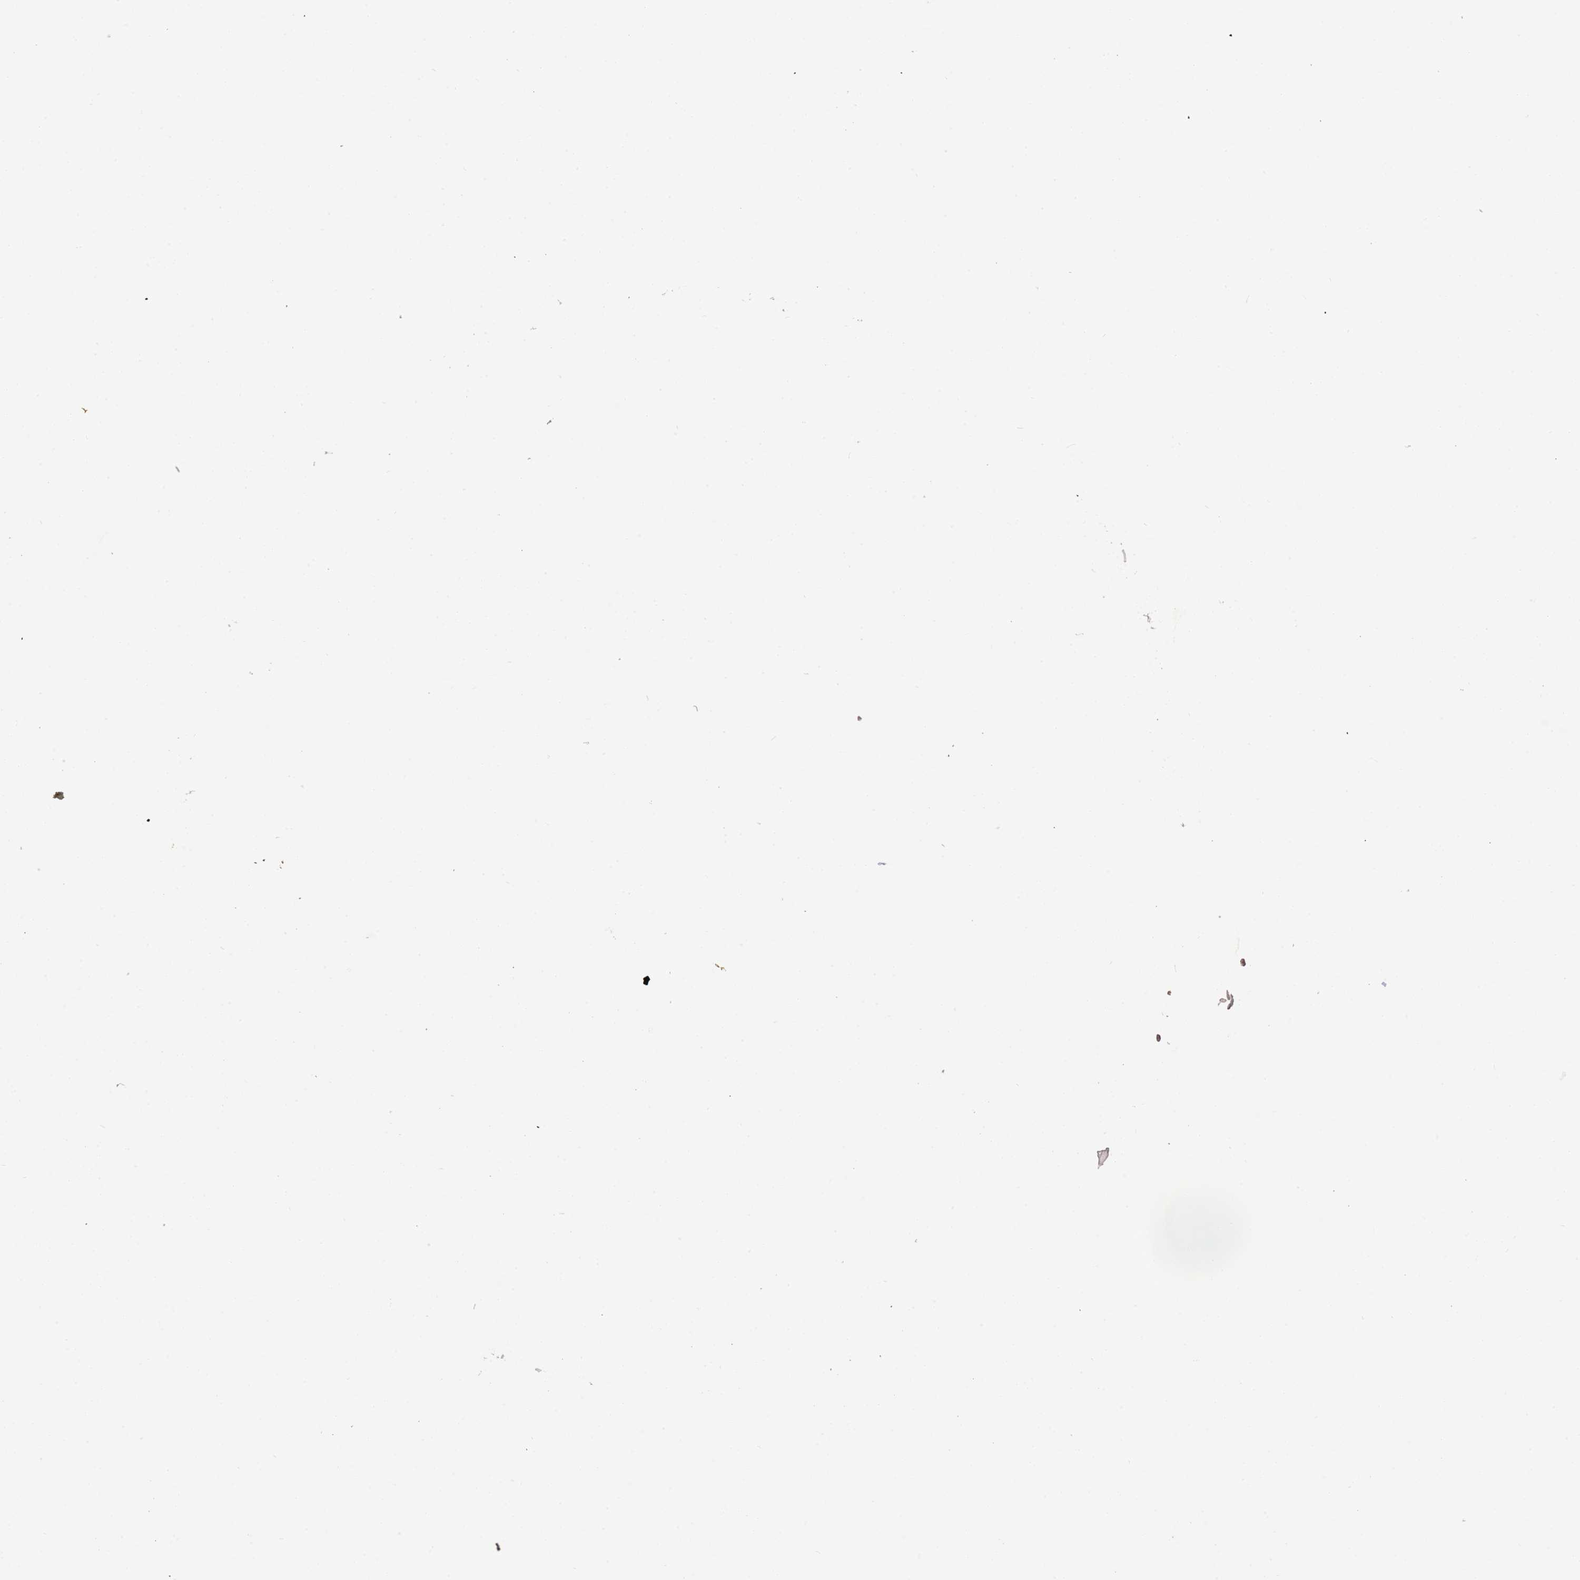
{"staining": {"intensity": "moderate", "quantity": ">75%", "location": "nuclear"}, "tissue": "oral mucosa", "cell_type": "Squamous epithelial cells", "image_type": "normal", "snomed": [{"axis": "morphology", "description": "Normal tissue, NOS"}, {"axis": "topography", "description": "Oral tissue"}, {"axis": "topography", "description": "Tounge, NOS"}], "caption": "Oral mucosa stained for a protein (brown) exhibits moderate nuclear positive expression in about >75% of squamous epithelial cells.", "gene": "ADTRP", "patient": {"sex": "female", "age": 73}}